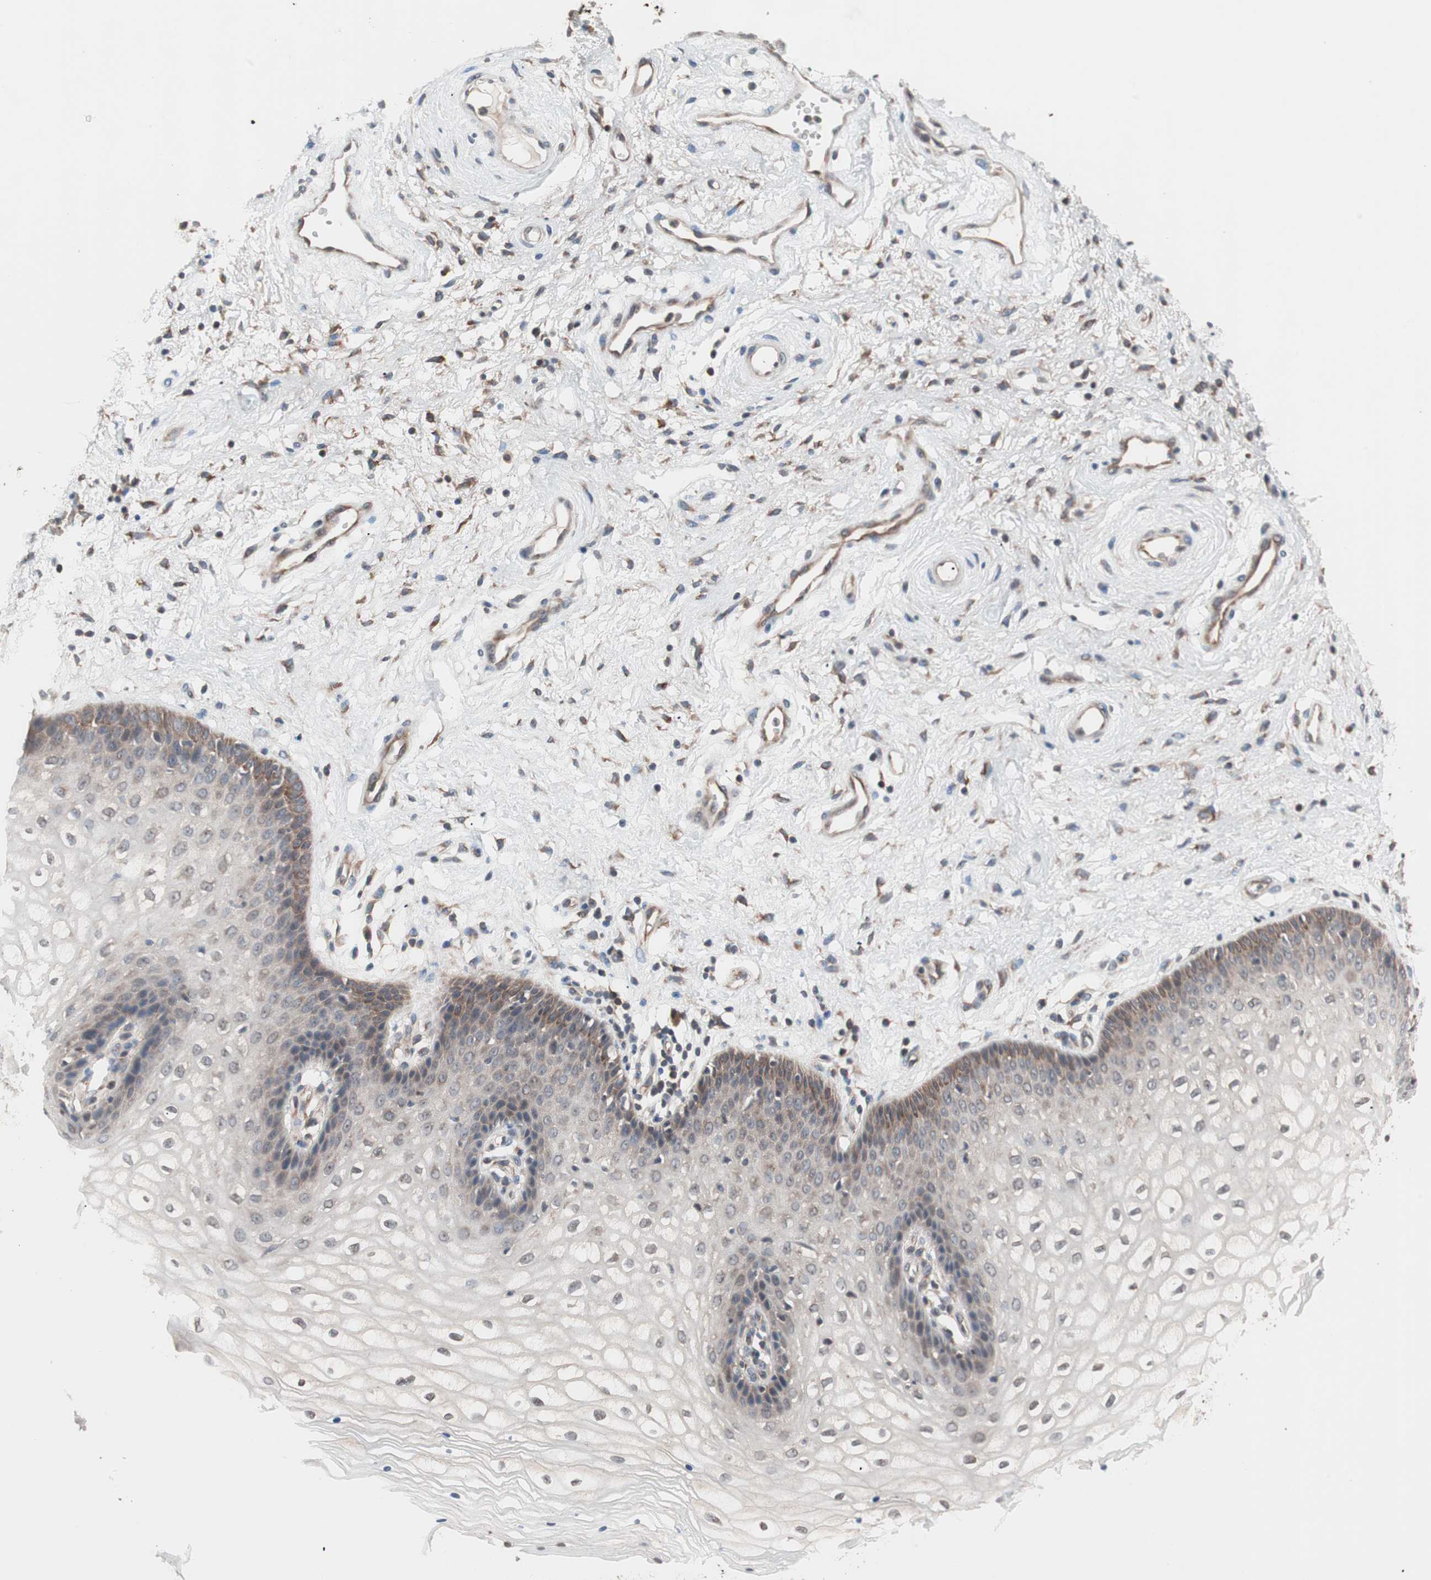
{"staining": {"intensity": "moderate", "quantity": "<25%", "location": "cytoplasmic/membranous"}, "tissue": "vagina", "cell_type": "Squamous epithelial cells", "image_type": "normal", "snomed": [{"axis": "morphology", "description": "Normal tissue, NOS"}, {"axis": "topography", "description": "Vagina"}], "caption": "Vagina stained with immunohistochemistry (IHC) shows moderate cytoplasmic/membranous staining in about <25% of squamous epithelial cells.", "gene": "IRS1", "patient": {"sex": "female", "age": 34}}